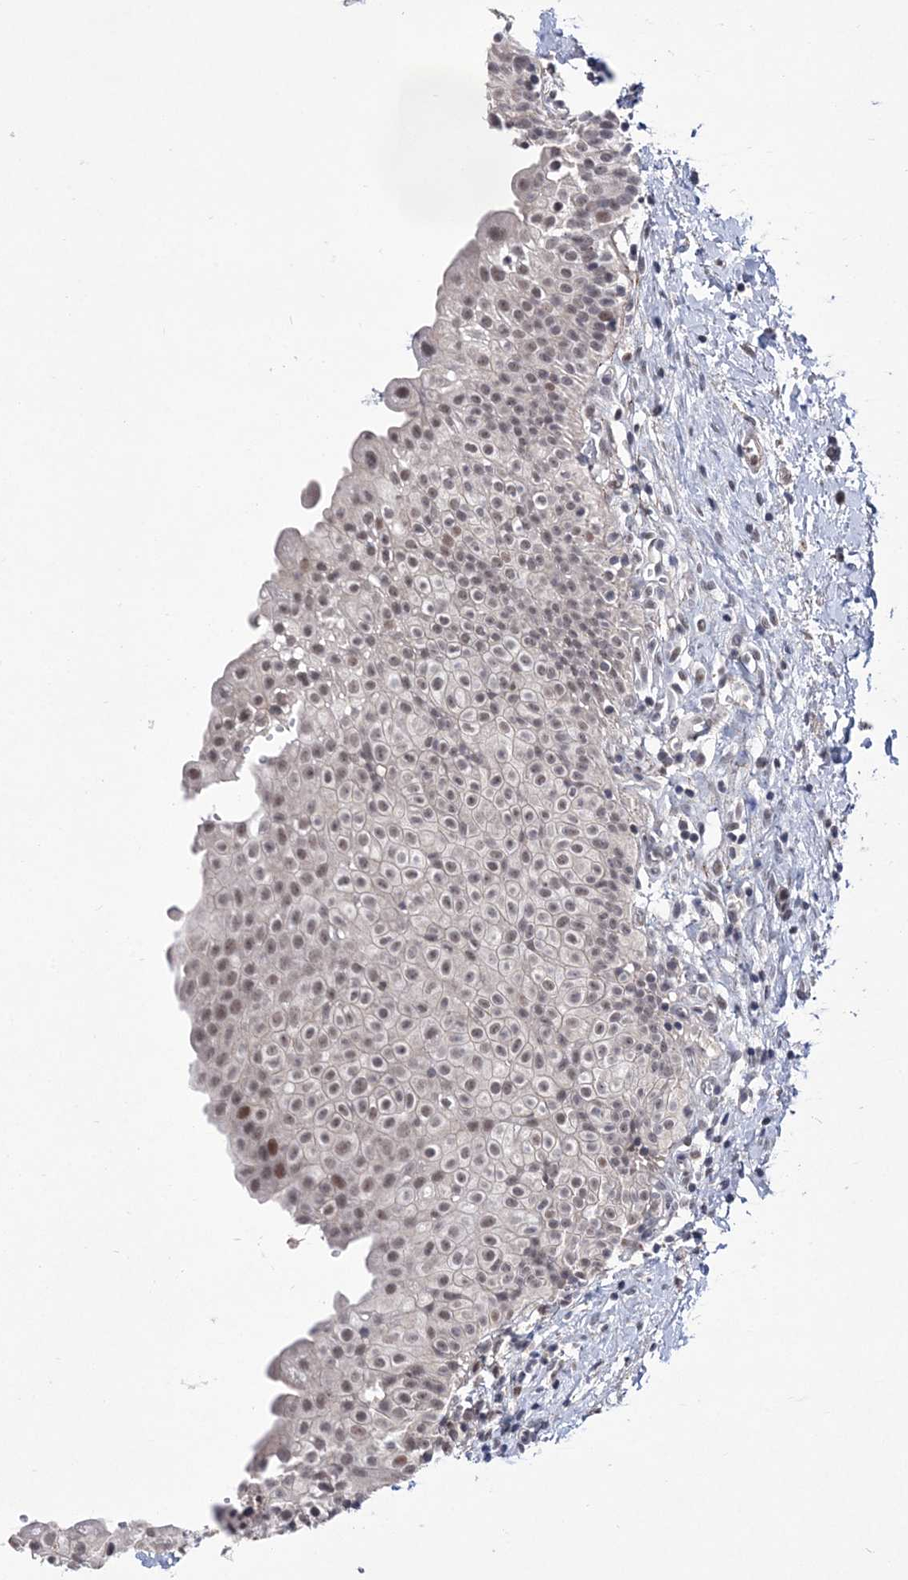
{"staining": {"intensity": "weak", "quantity": ">75%", "location": "nuclear"}, "tissue": "urinary bladder", "cell_type": "Urothelial cells", "image_type": "normal", "snomed": [{"axis": "morphology", "description": "Normal tissue, NOS"}, {"axis": "topography", "description": "Urinary bladder"}], "caption": "Immunohistochemistry (IHC) of unremarkable urinary bladder exhibits low levels of weak nuclear staining in about >75% of urothelial cells. Using DAB (brown) and hematoxylin (blue) stains, captured at high magnification using brightfield microscopy.", "gene": "BOD1L1", "patient": {"sex": "male", "age": 51}}